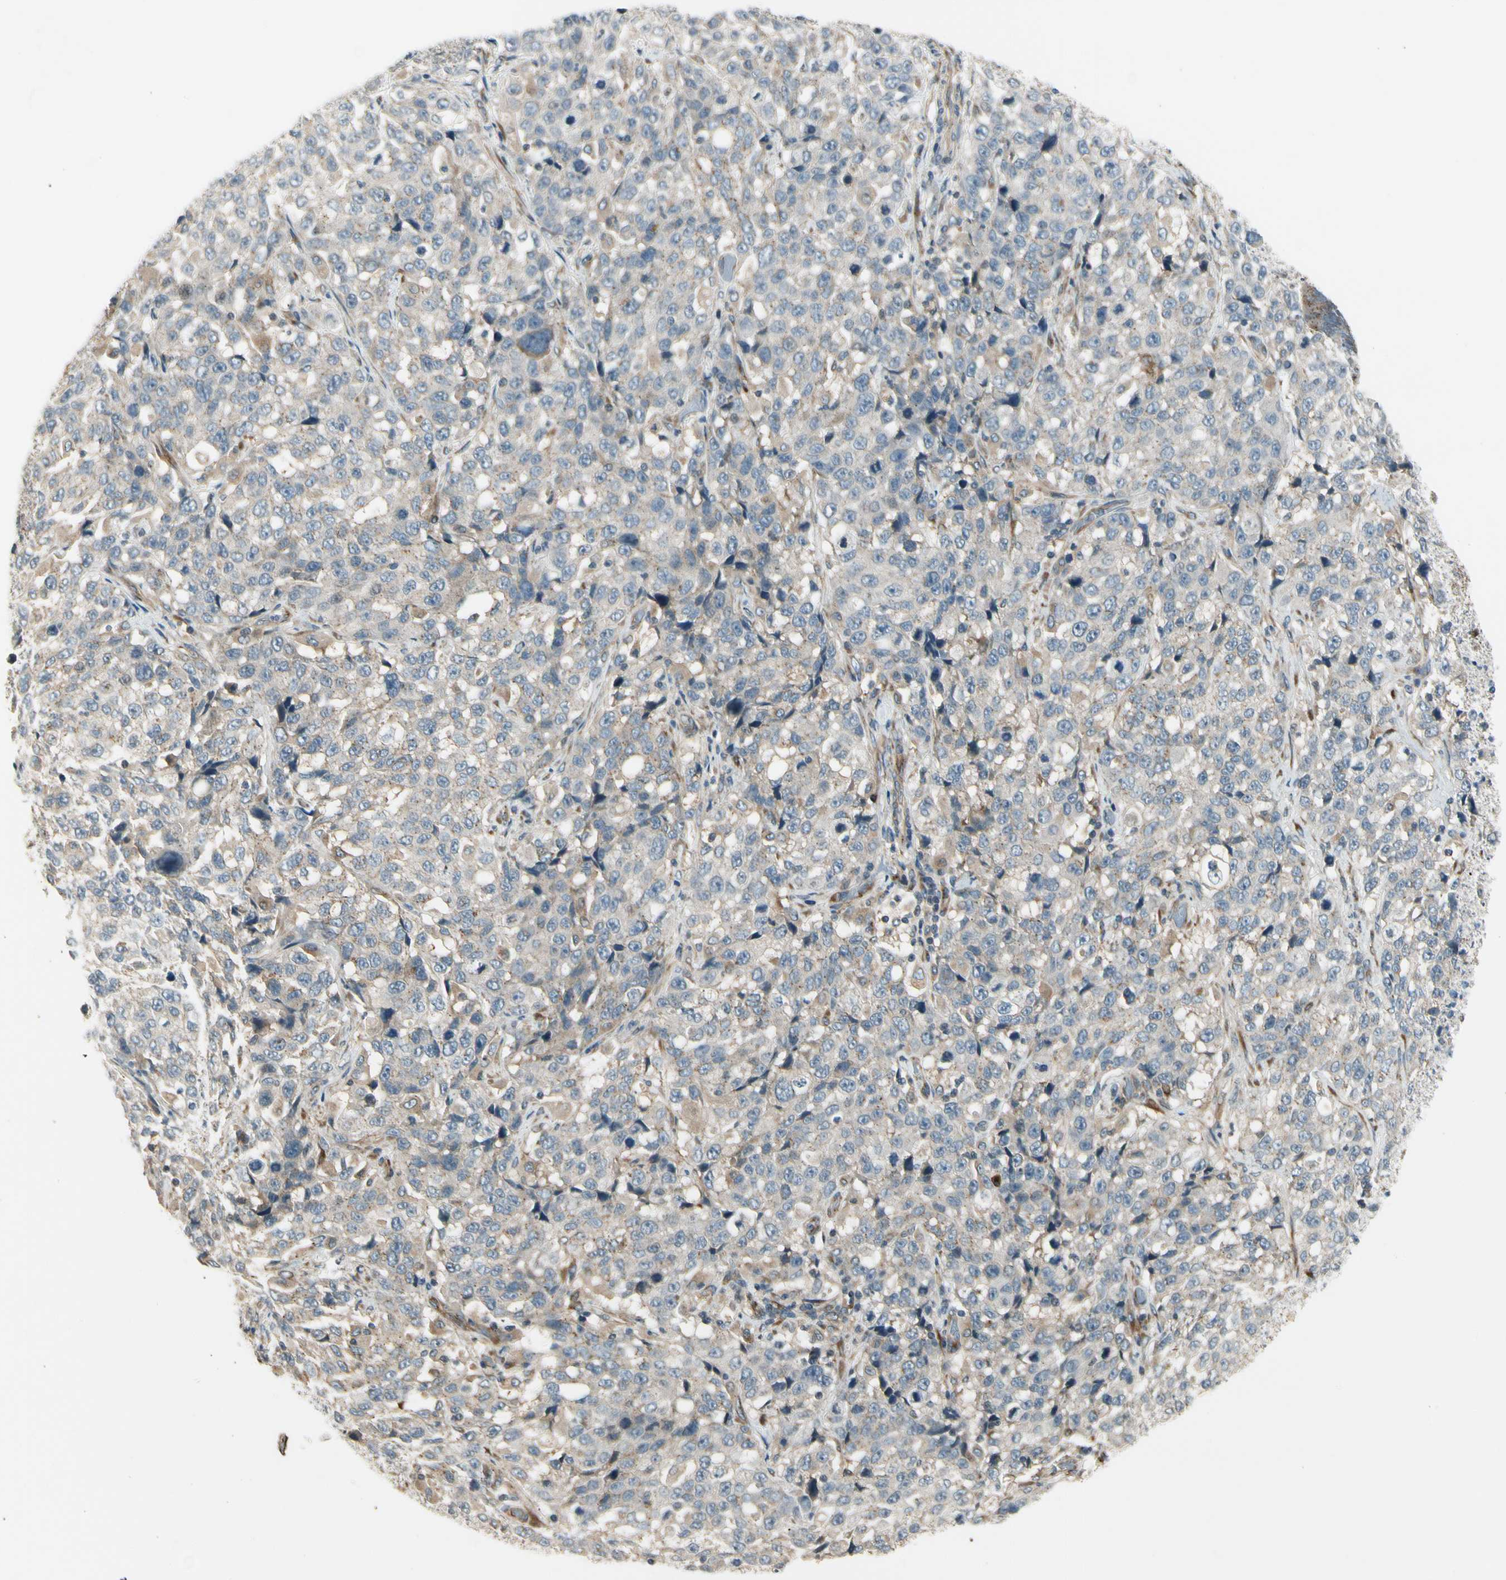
{"staining": {"intensity": "weak", "quantity": ">75%", "location": "cytoplasmic/membranous"}, "tissue": "stomach cancer", "cell_type": "Tumor cells", "image_type": "cancer", "snomed": [{"axis": "morphology", "description": "Normal tissue, NOS"}, {"axis": "morphology", "description": "Adenocarcinoma, NOS"}, {"axis": "topography", "description": "Stomach"}], "caption": "Human adenocarcinoma (stomach) stained with a brown dye displays weak cytoplasmic/membranous positive positivity in about >75% of tumor cells.", "gene": "MANSC1", "patient": {"sex": "male", "age": 48}}